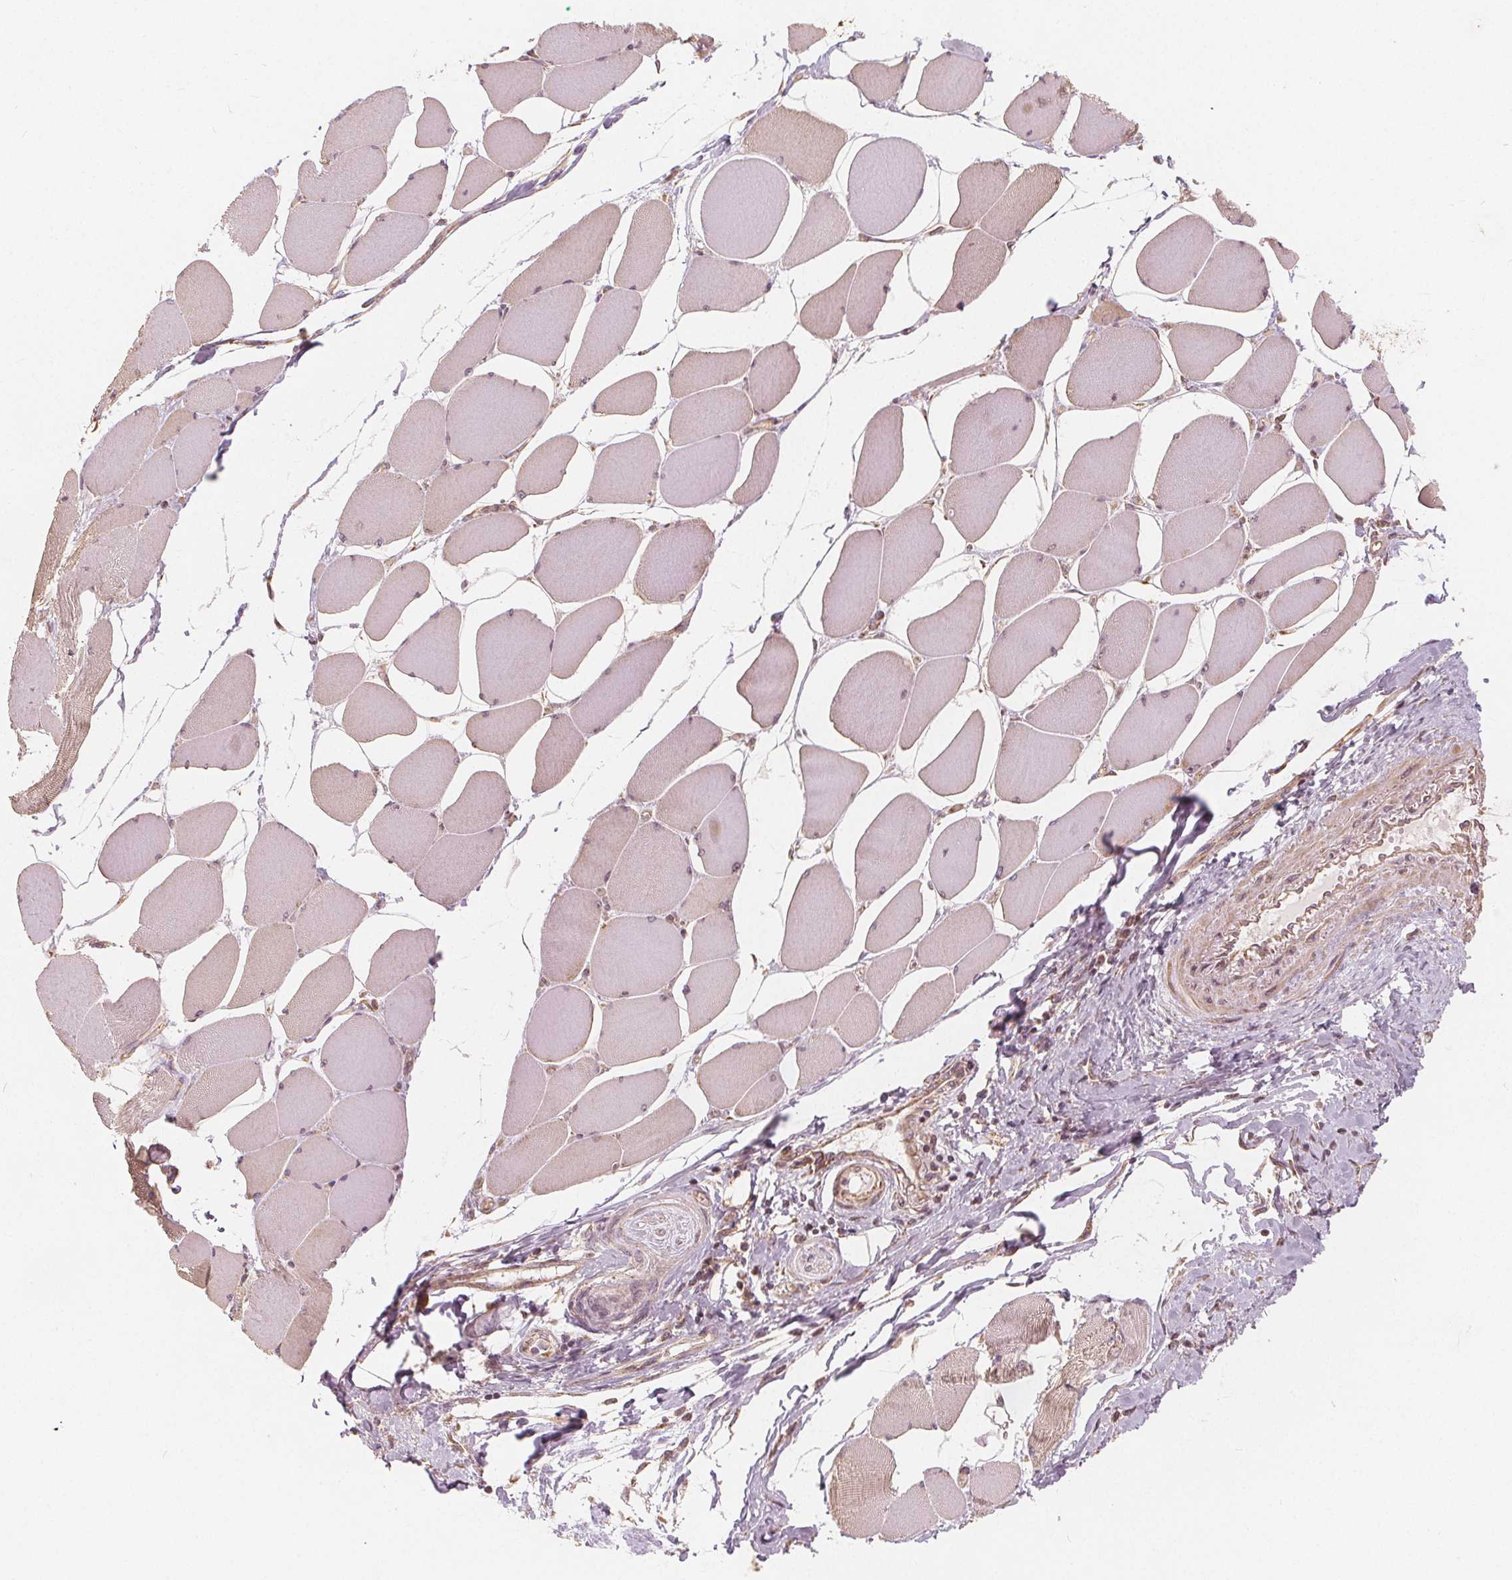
{"staining": {"intensity": "weak", "quantity": "<25%", "location": "cytoplasmic/membranous"}, "tissue": "skeletal muscle", "cell_type": "Myocytes", "image_type": "normal", "snomed": [{"axis": "morphology", "description": "Normal tissue, NOS"}, {"axis": "topography", "description": "Skeletal muscle"}], "caption": "The photomicrograph exhibits no significant positivity in myocytes of skeletal muscle. Brightfield microscopy of immunohistochemistry (IHC) stained with DAB (brown) and hematoxylin (blue), captured at high magnification.", "gene": "PEX26", "patient": {"sex": "female", "age": 75}}